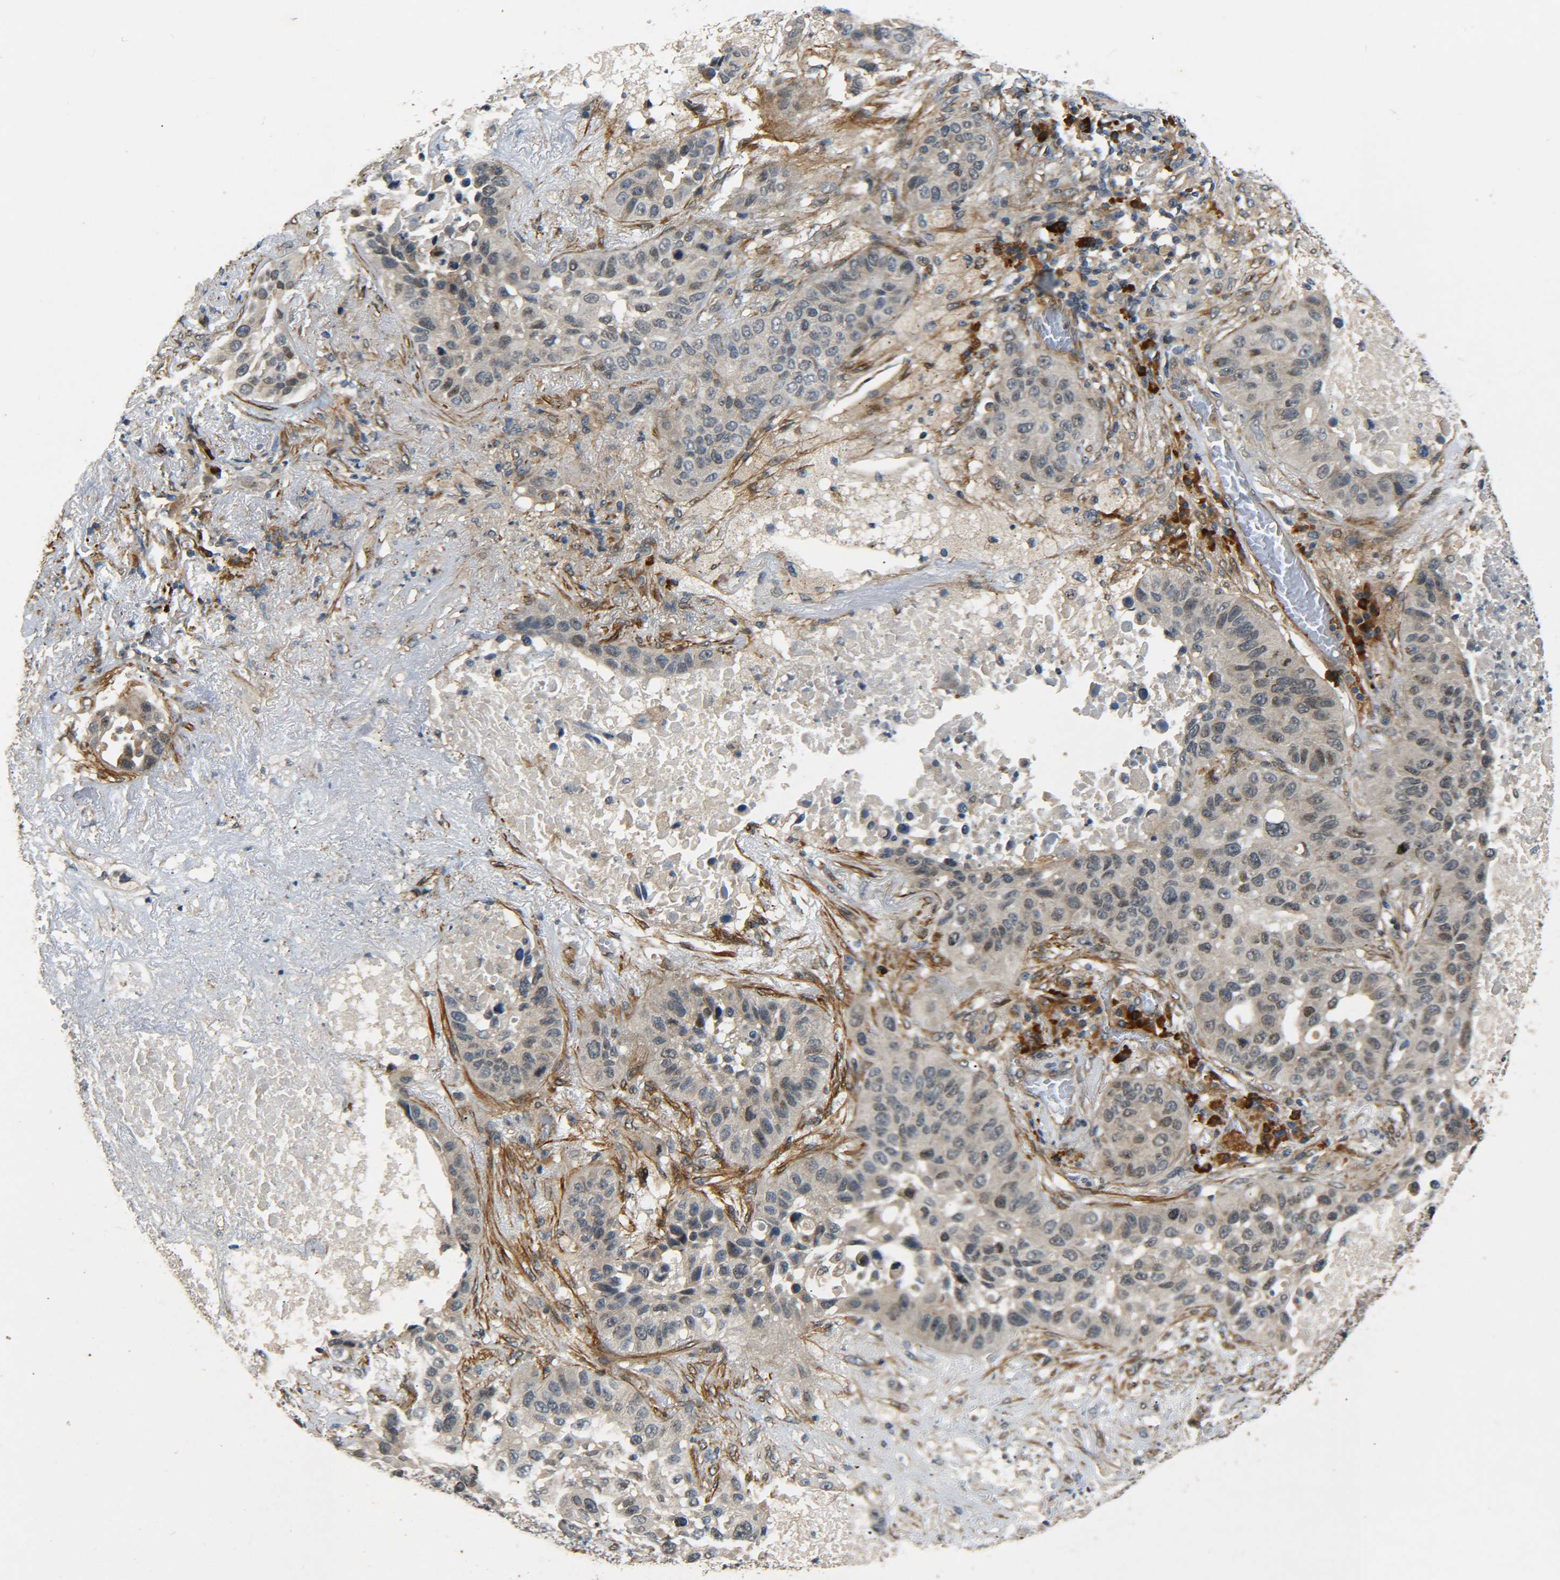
{"staining": {"intensity": "weak", "quantity": "25%-75%", "location": "nuclear"}, "tissue": "lung cancer", "cell_type": "Tumor cells", "image_type": "cancer", "snomed": [{"axis": "morphology", "description": "Squamous cell carcinoma, NOS"}, {"axis": "topography", "description": "Lung"}], "caption": "Protein expression analysis of human squamous cell carcinoma (lung) reveals weak nuclear positivity in about 25%-75% of tumor cells.", "gene": "MEIS1", "patient": {"sex": "male", "age": 57}}